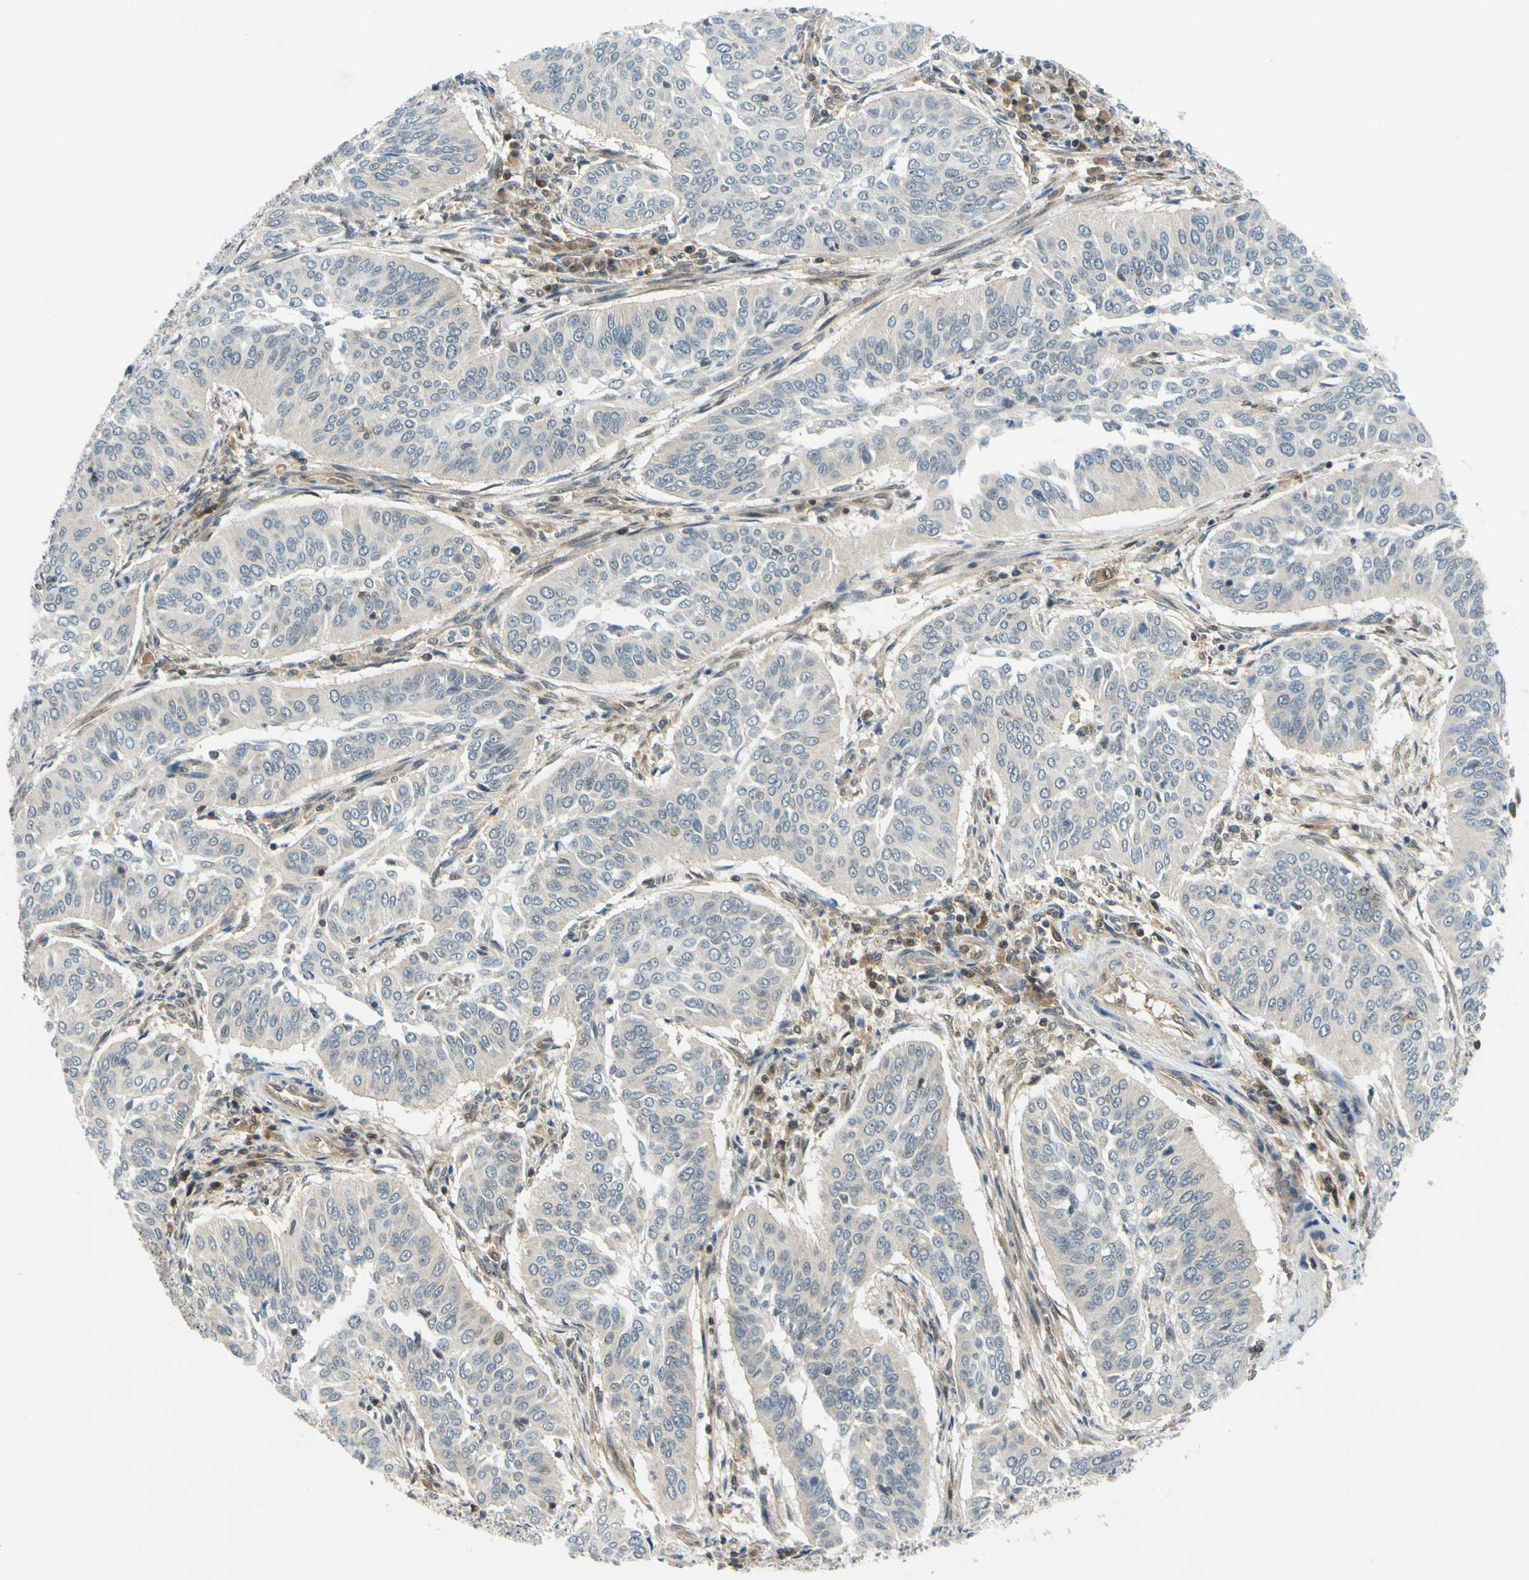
{"staining": {"intensity": "negative", "quantity": "none", "location": "none"}, "tissue": "cervical cancer", "cell_type": "Tumor cells", "image_type": "cancer", "snomed": [{"axis": "morphology", "description": "Normal tissue, NOS"}, {"axis": "morphology", "description": "Squamous cell carcinoma, NOS"}, {"axis": "topography", "description": "Cervix"}], "caption": "Tumor cells show no significant expression in squamous cell carcinoma (cervical). (DAB immunohistochemistry (IHC), high magnification).", "gene": "MAPK9", "patient": {"sex": "female", "age": 39}}